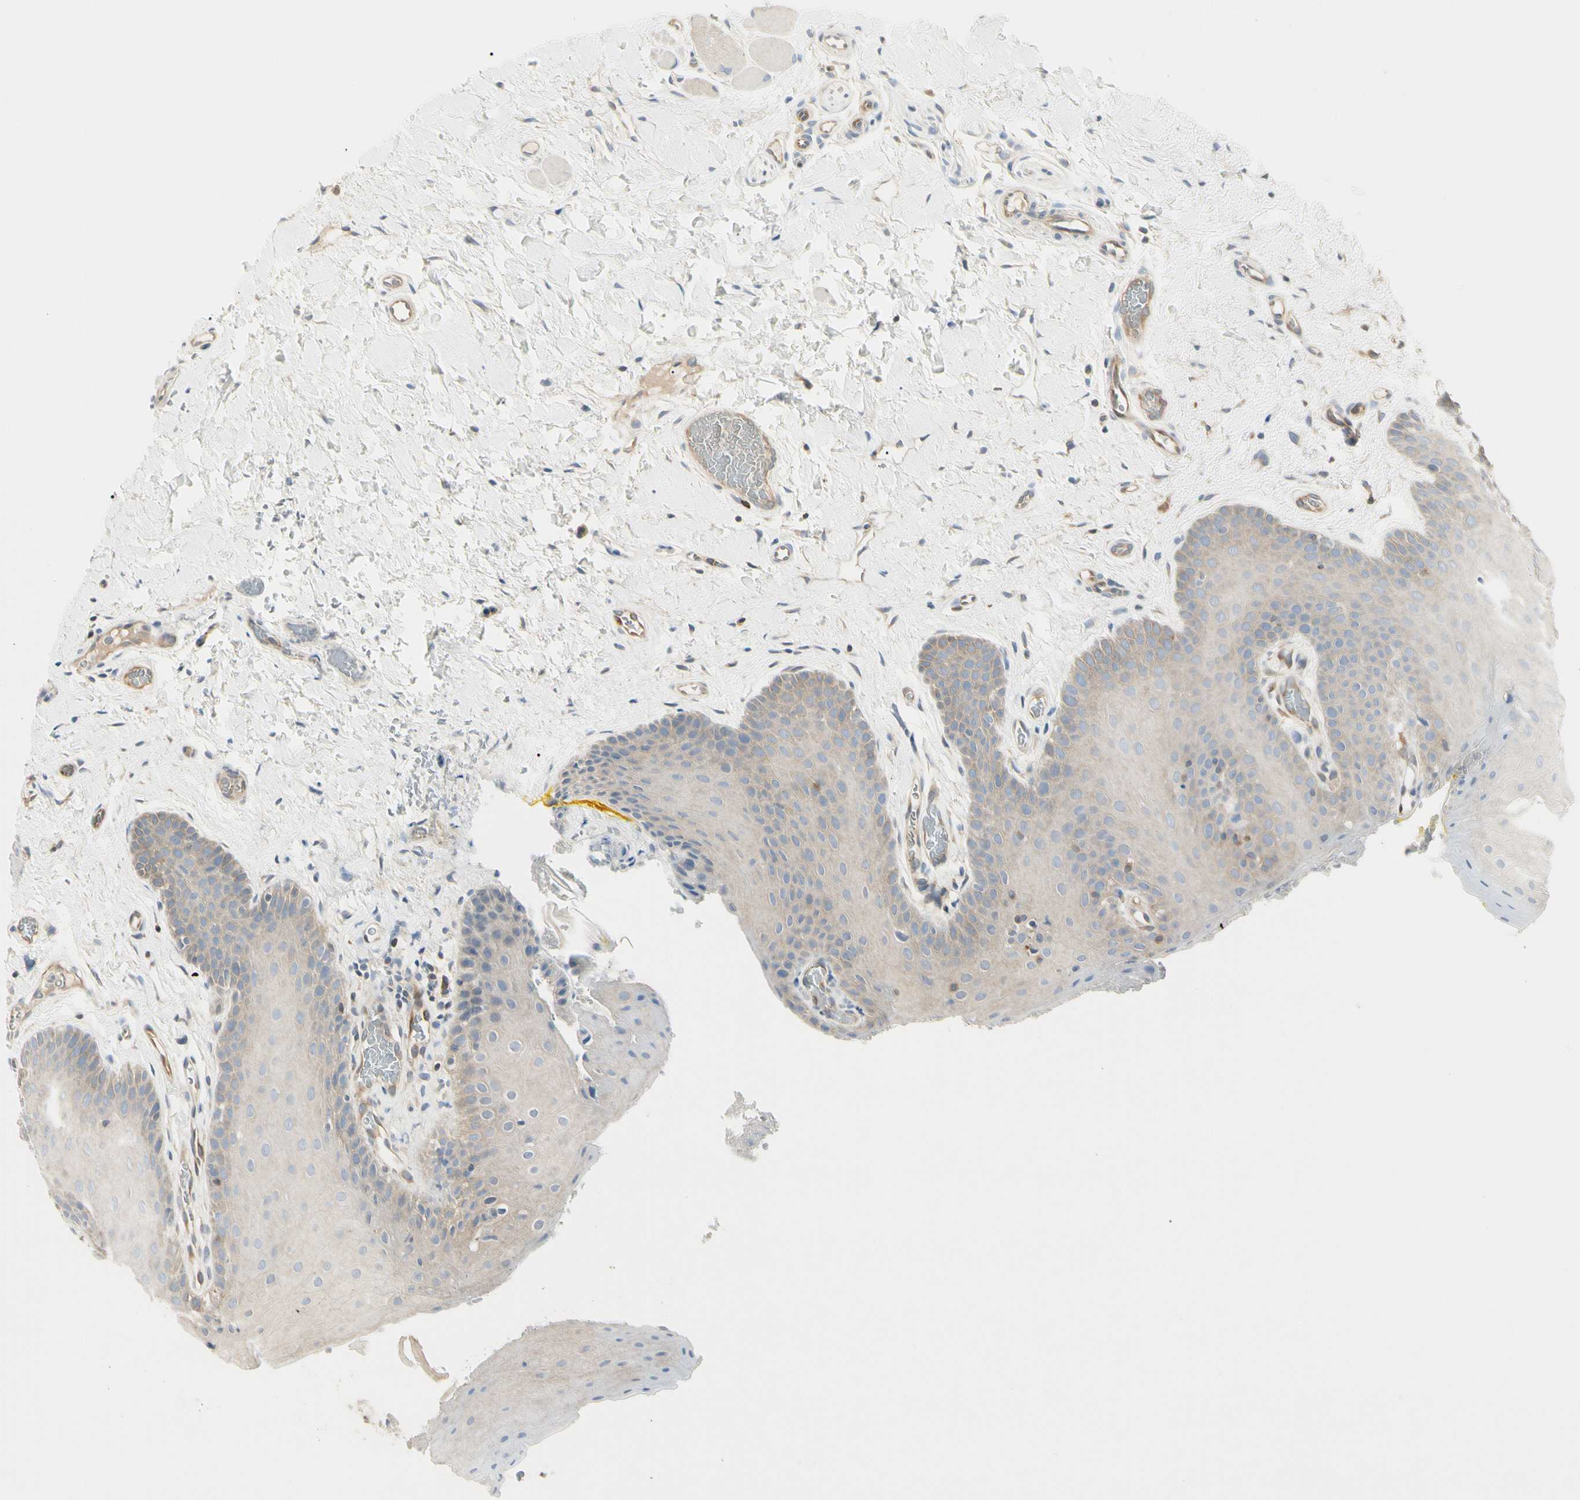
{"staining": {"intensity": "moderate", "quantity": ">75%", "location": "cytoplasmic/membranous"}, "tissue": "oral mucosa", "cell_type": "Squamous epithelial cells", "image_type": "normal", "snomed": [{"axis": "morphology", "description": "Normal tissue, NOS"}, {"axis": "topography", "description": "Oral tissue"}], "caption": "Oral mucosa stained with a brown dye demonstrates moderate cytoplasmic/membranous positive staining in approximately >75% of squamous epithelial cells.", "gene": "NFKB2", "patient": {"sex": "male", "age": 54}}